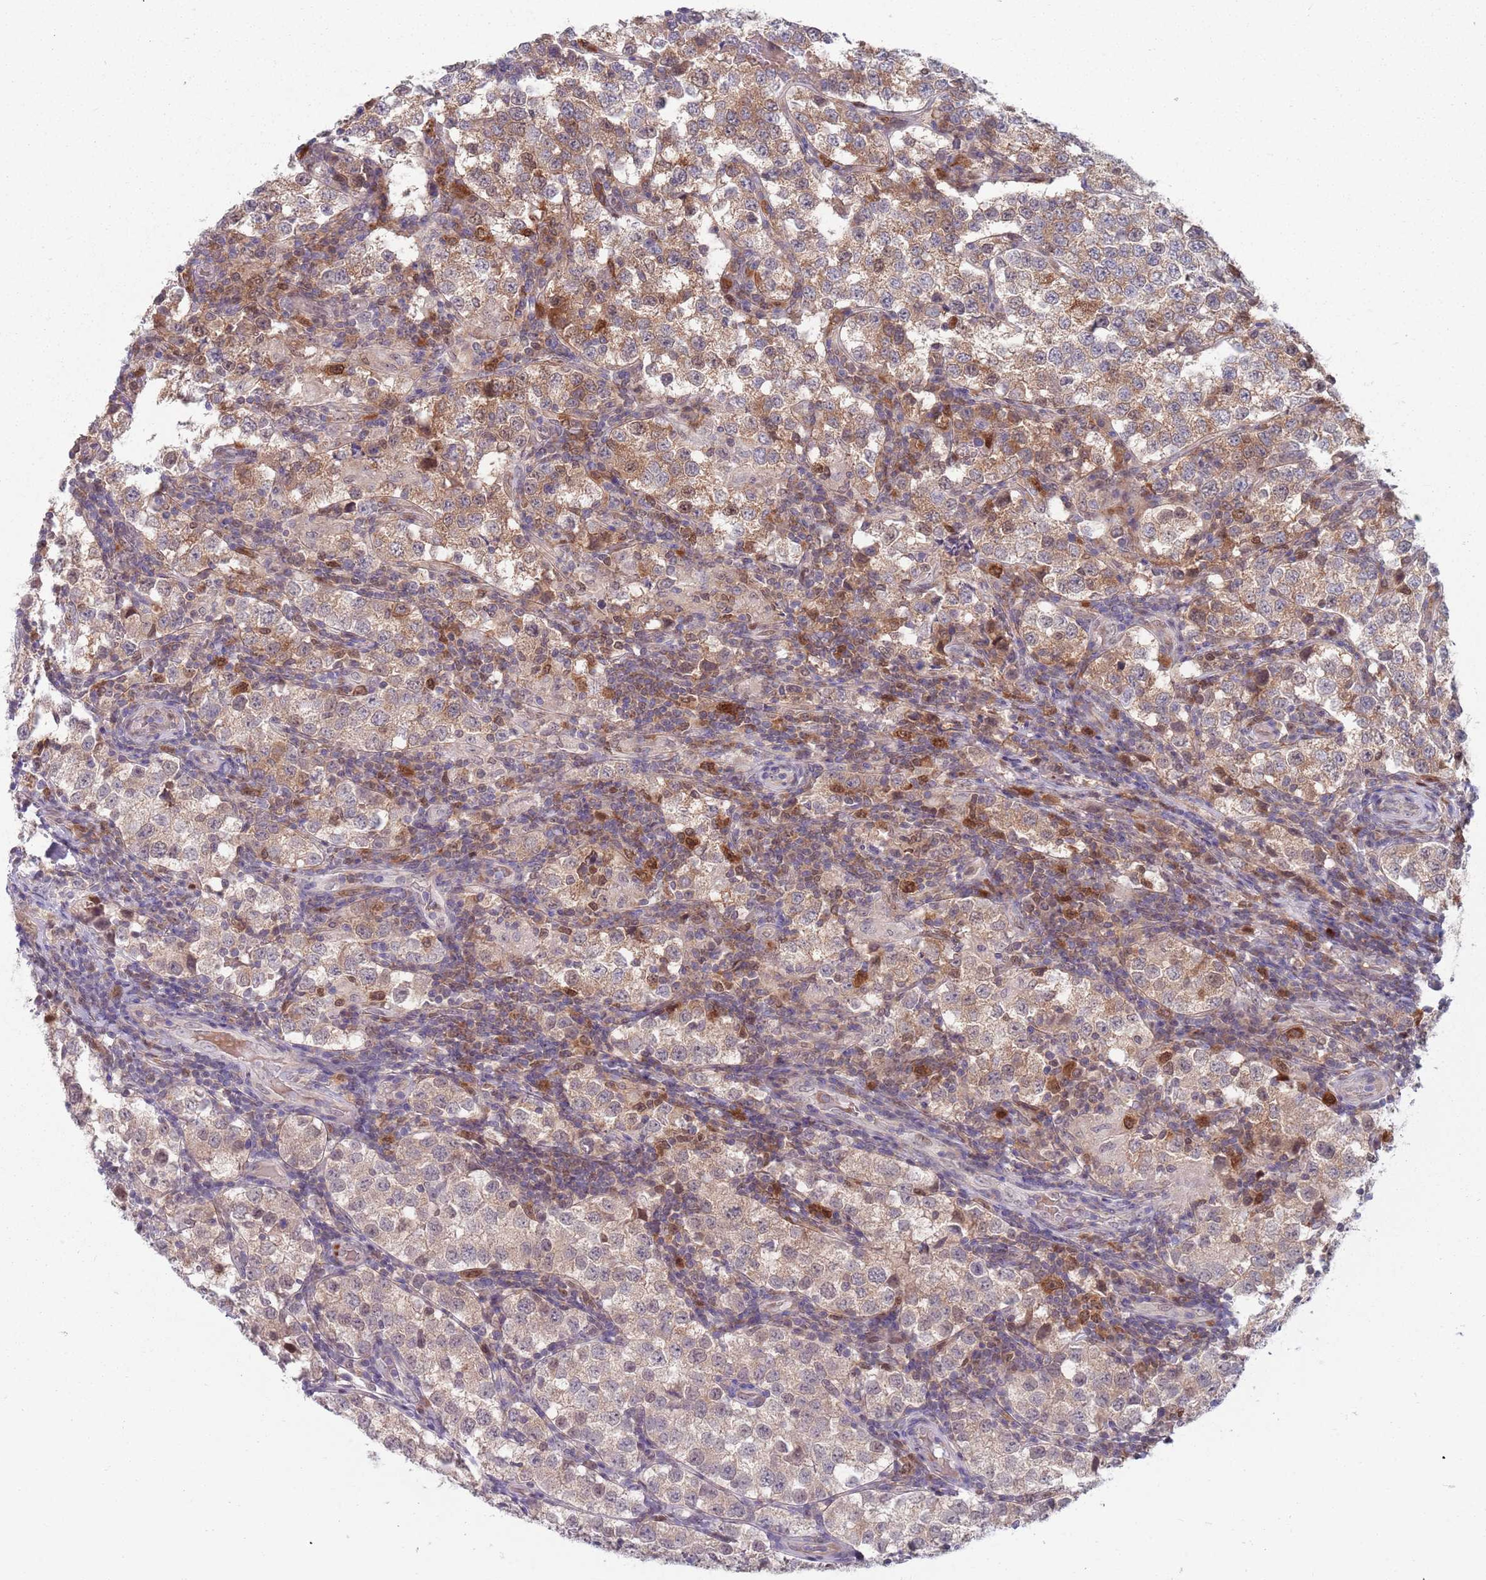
{"staining": {"intensity": "moderate", "quantity": ">75%", "location": "cytoplasmic/membranous"}, "tissue": "testis cancer", "cell_type": "Tumor cells", "image_type": "cancer", "snomed": [{"axis": "morphology", "description": "Seminoma, NOS"}, {"axis": "topography", "description": "Testis"}], "caption": "This image reveals IHC staining of testis seminoma, with medium moderate cytoplasmic/membranous positivity in about >75% of tumor cells.", "gene": "CLNS1A", "patient": {"sex": "male", "age": 34}}